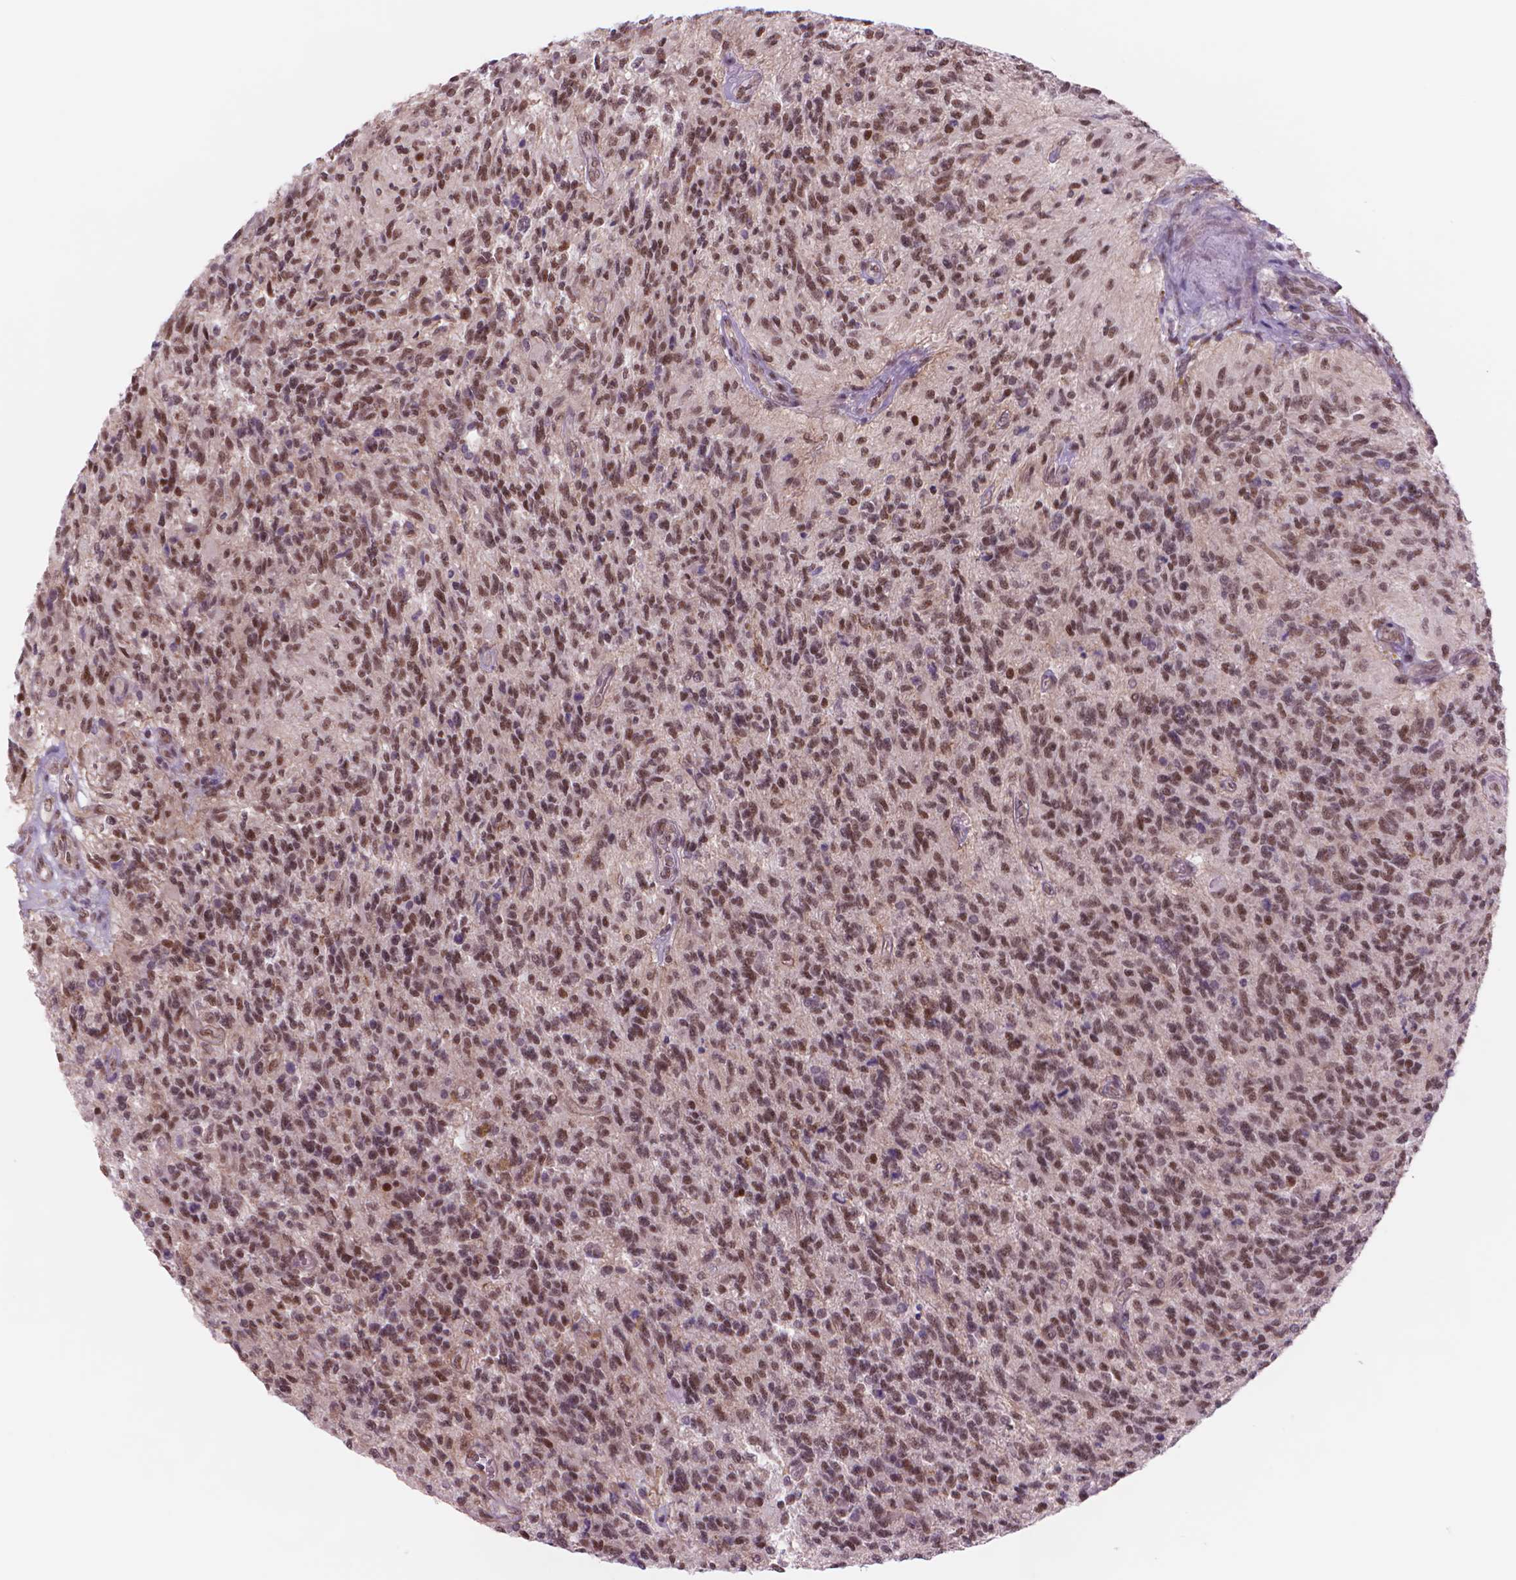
{"staining": {"intensity": "moderate", "quantity": ">75%", "location": "nuclear"}, "tissue": "glioma", "cell_type": "Tumor cells", "image_type": "cancer", "snomed": [{"axis": "morphology", "description": "Glioma, malignant, High grade"}, {"axis": "topography", "description": "Brain"}], "caption": "An IHC image of neoplastic tissue is shown. Protein staining in brown highlights moderate nuclear positivity in glioma within tumor cells. (brown staining indicates protein expression, while blue staining denotes nuclei).", "gene": "POLR3D", "patient": {"sex": "male", "age": 56}}